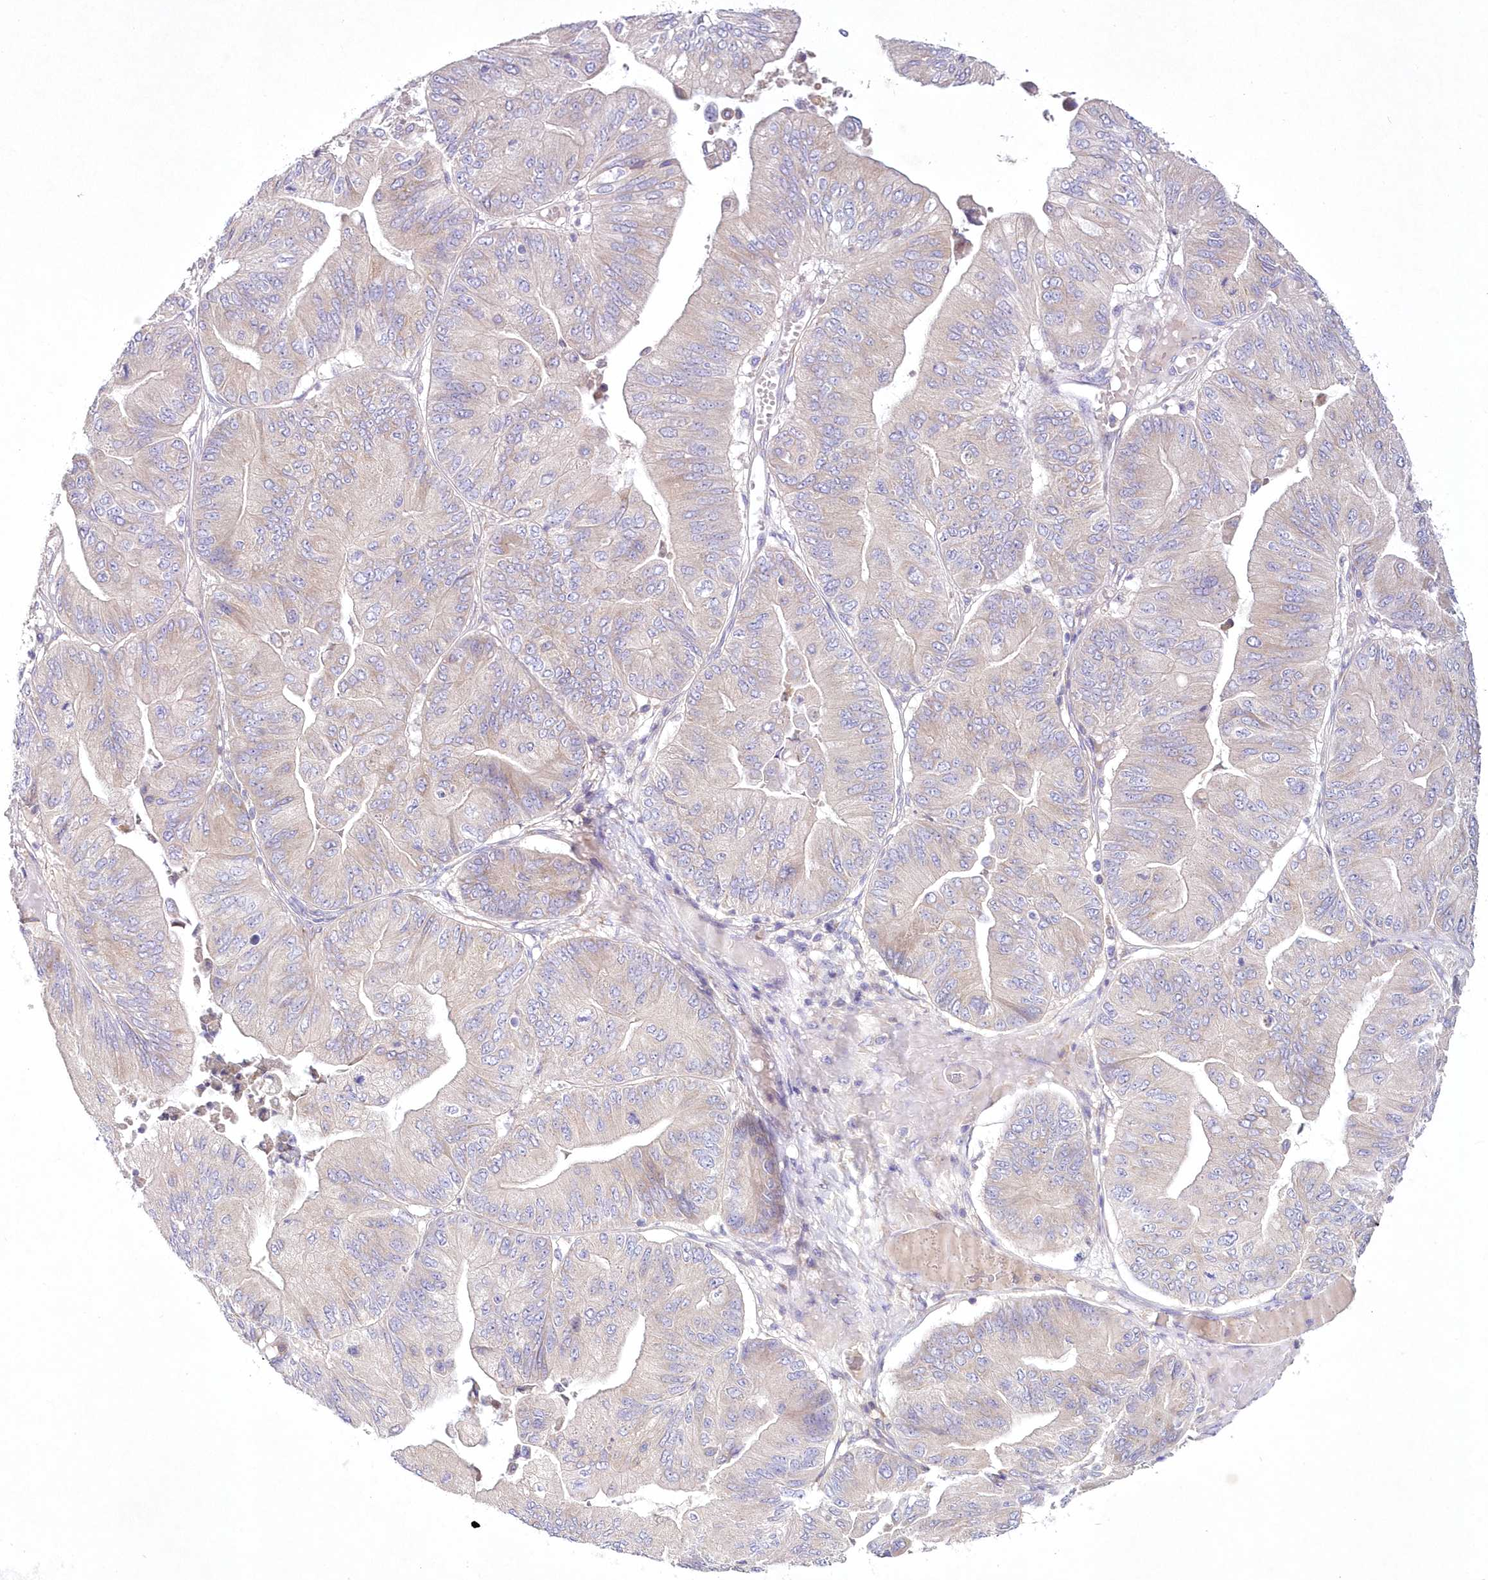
{"staining": {"intensity": "moderate", "quantity": "25%-75%", "location": "cytoplasmic/membranous"}, "tissue": "ovarian cancer", "cell_type": "Tumor cells", "image_type": "cancer", "snomed": [{"axis": "morphology", "description": "Cystadenocarcinoma, mucinous, NOS"}, {"axis": "topography", "description": "Ovary"}], "caption": "There is medium levels of moderate cytoplasmic/membranous staining in tumor cells of mucinous cystadenocarcinoma (ovarian), as demonstrated by immunohistochemical staining (brown color).", "gene": "ARFGEF3", "patient": {"sex": "female", "age": 61}}